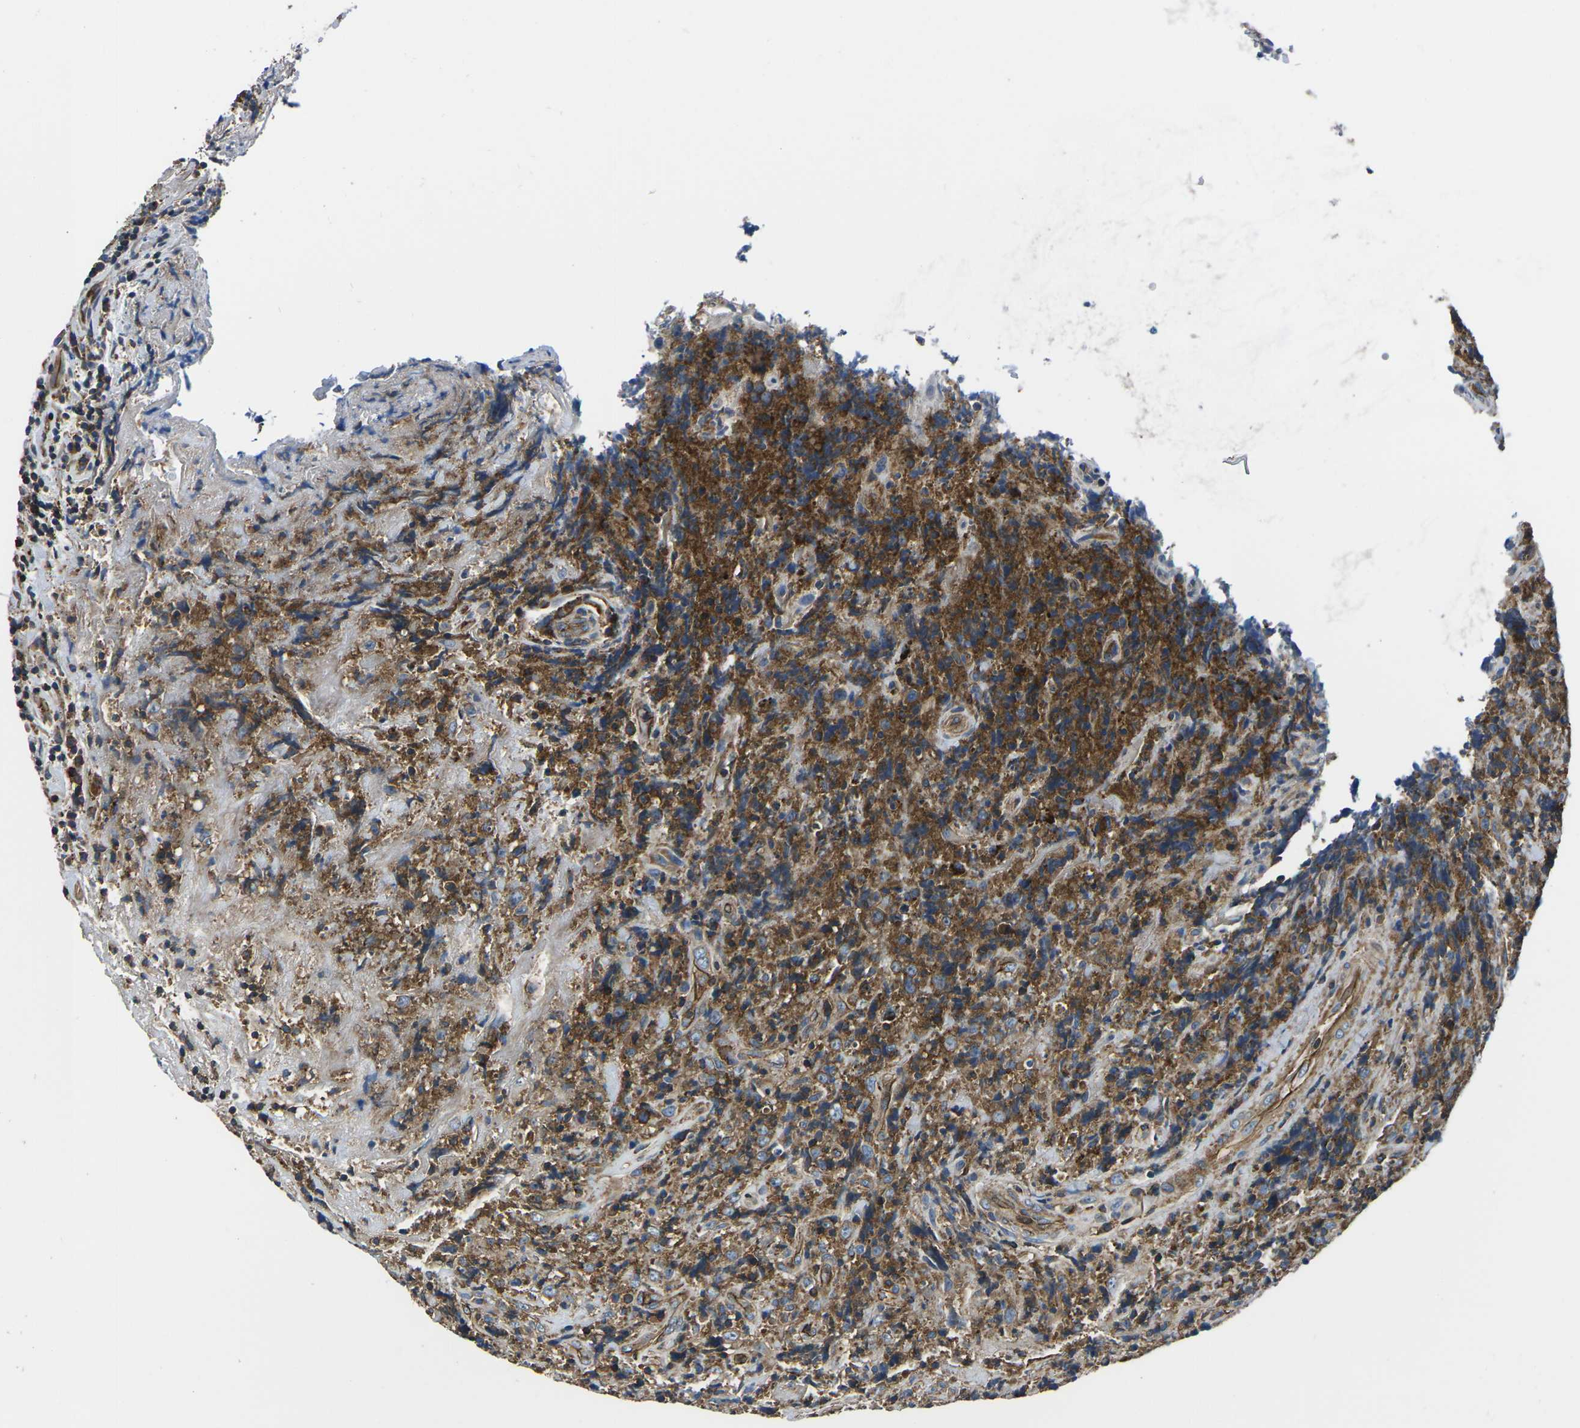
{"staining": {"intensity": "strong", "quantity": "25%-75%", "location": "cytoplasmic/membranous"}, "tissue": "lymphoma", "cell_type": "Tumor cells", "image_type": "cancer", "snomed": [{"axis": "morphology", "description": "Malignant lymphoma, non-Hodgkin's type, High grade"}, {"axis": "topography", "description": "Tonsil"}], "caption": "This is an image of IHC staining of malignant lymphoma, non-Hodgkin's type (high-grade), which shows strong staining in the cytoplasmic/membranous of tumor cells.", "gene": "KCNJ15", "patient": {"sex": "female", "age": 36}}